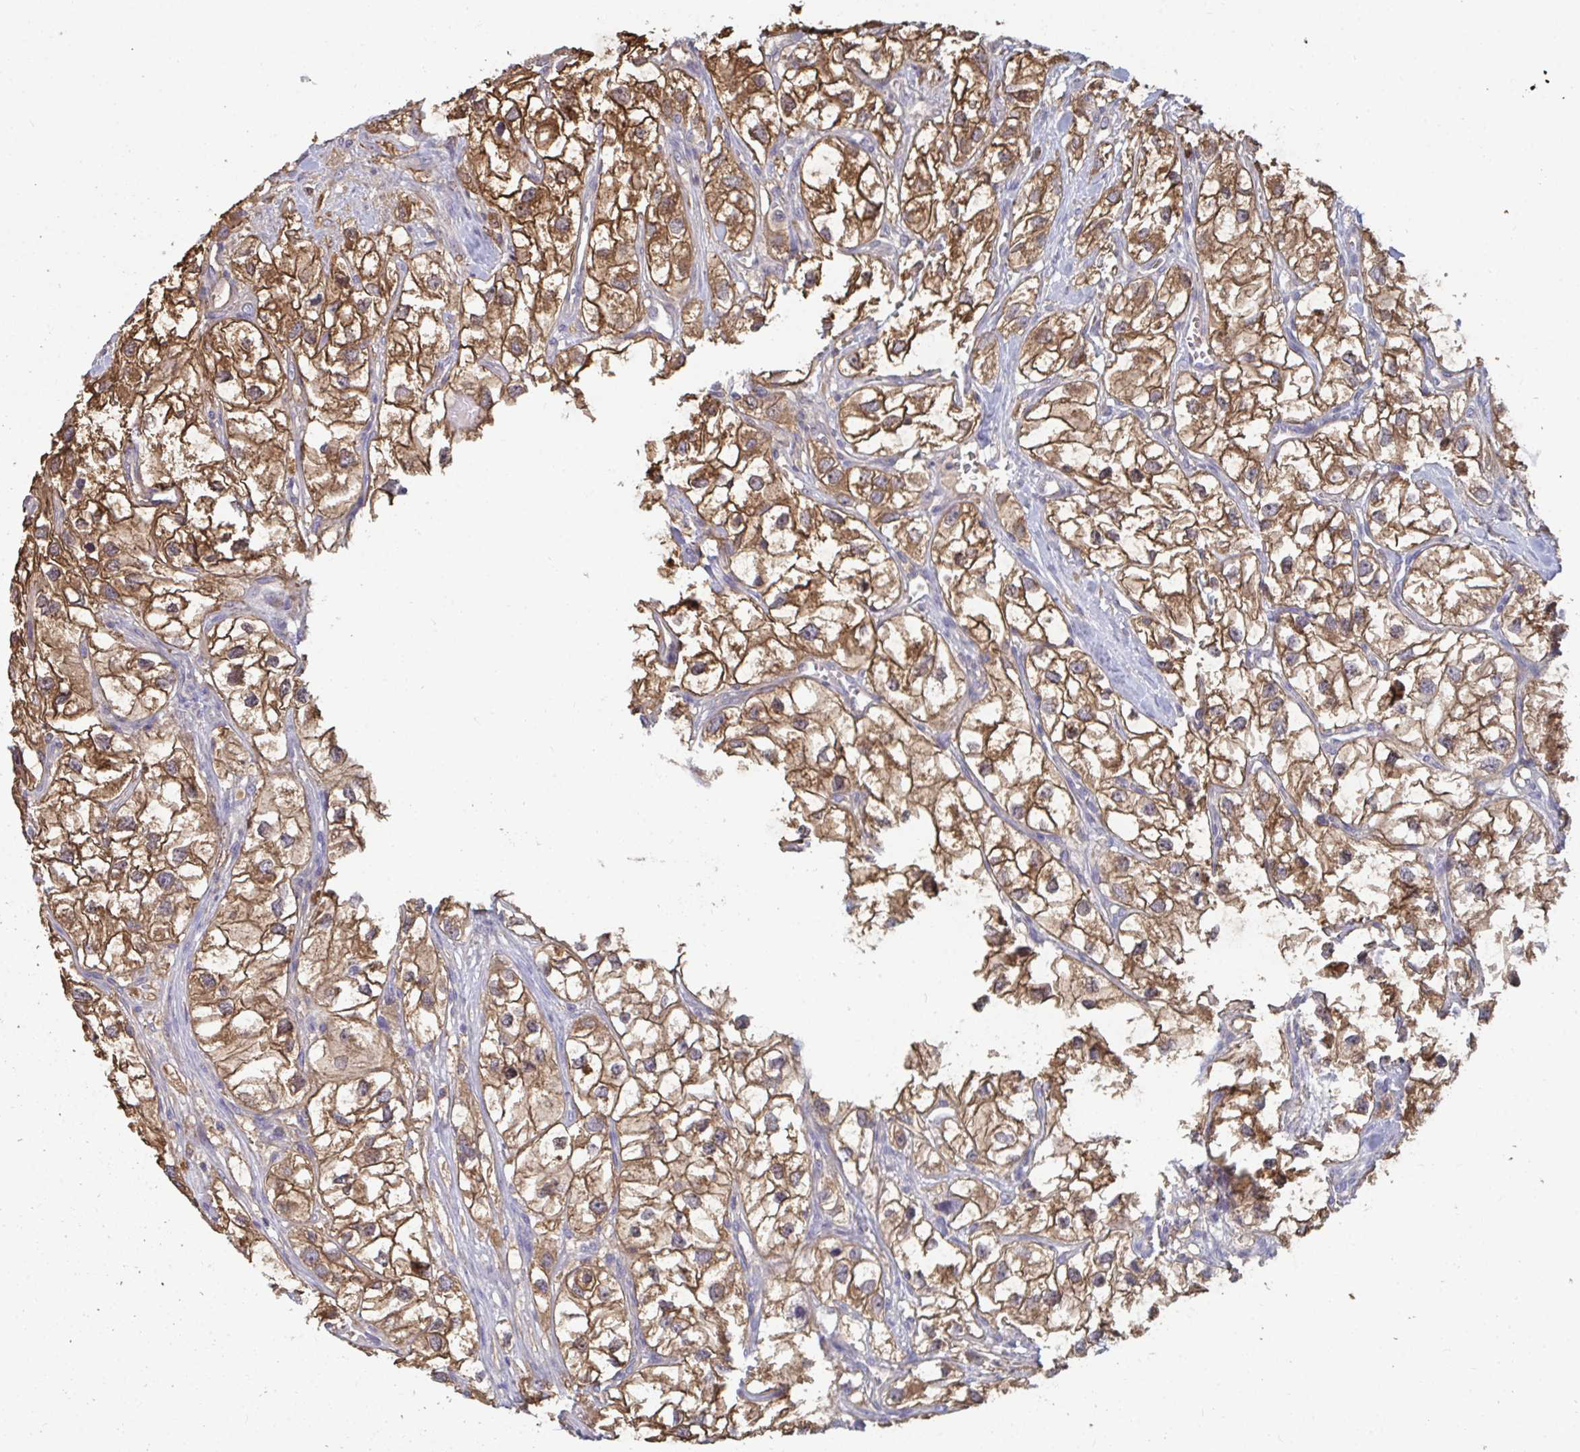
{"staining": {"intensity": "strong", "quantity": ">75%", "location": "cytoplasmic/membranous"}, "tissue": "renal cancer", "cell_type": "Tumor cells", "image_type": "cancer", "snomed": [{"axis": "morphology", "description": "Adenocarcinoma, NOS"}, {"axis": "topography", "description": "Kidney"}], "caption": "Human adenocarcinoma (renal) stained with a protein marker demonstrates strong staining in tumor cells.", "gene": "TTC9C", "patient": {"sex": "male", "age": 59}}